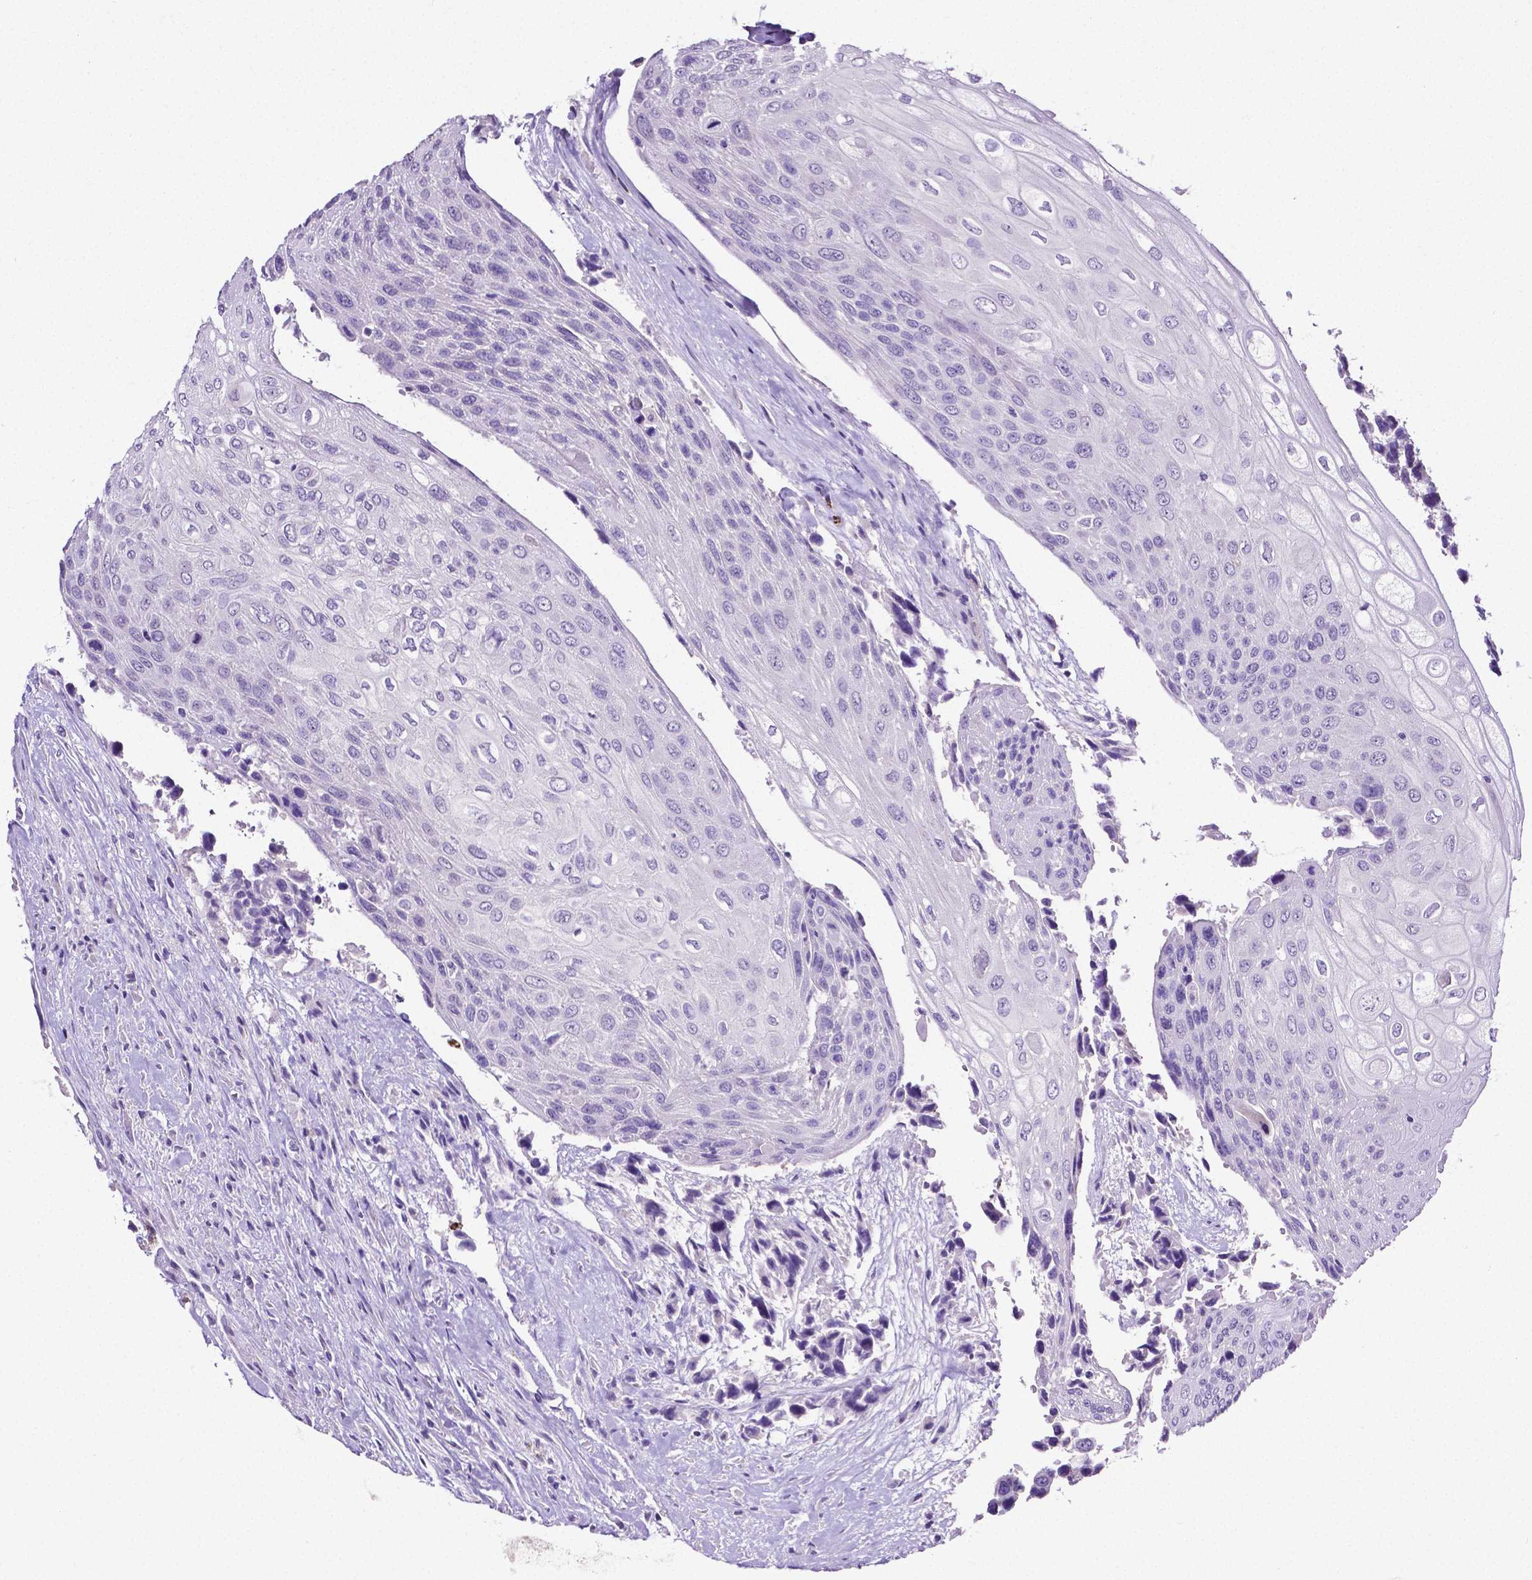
{"staining": {"intensity": "negative", "quantity": "none", "location": "none"}, "tissue": "urothelial cancer", "cell_type": "Tumor cells", "image_type": "cancer", "snomed": [{"axis": "morphology", "description": "Urothelial carcinoma, High grade"}, {"axis": "topography", "description": "Urinary bladder"}], "caption": "Tumor cells are negative for protein expression in human urothelial cancer.", "gene": "MMP9", "patient": {"sex": "female", "age": 70}}